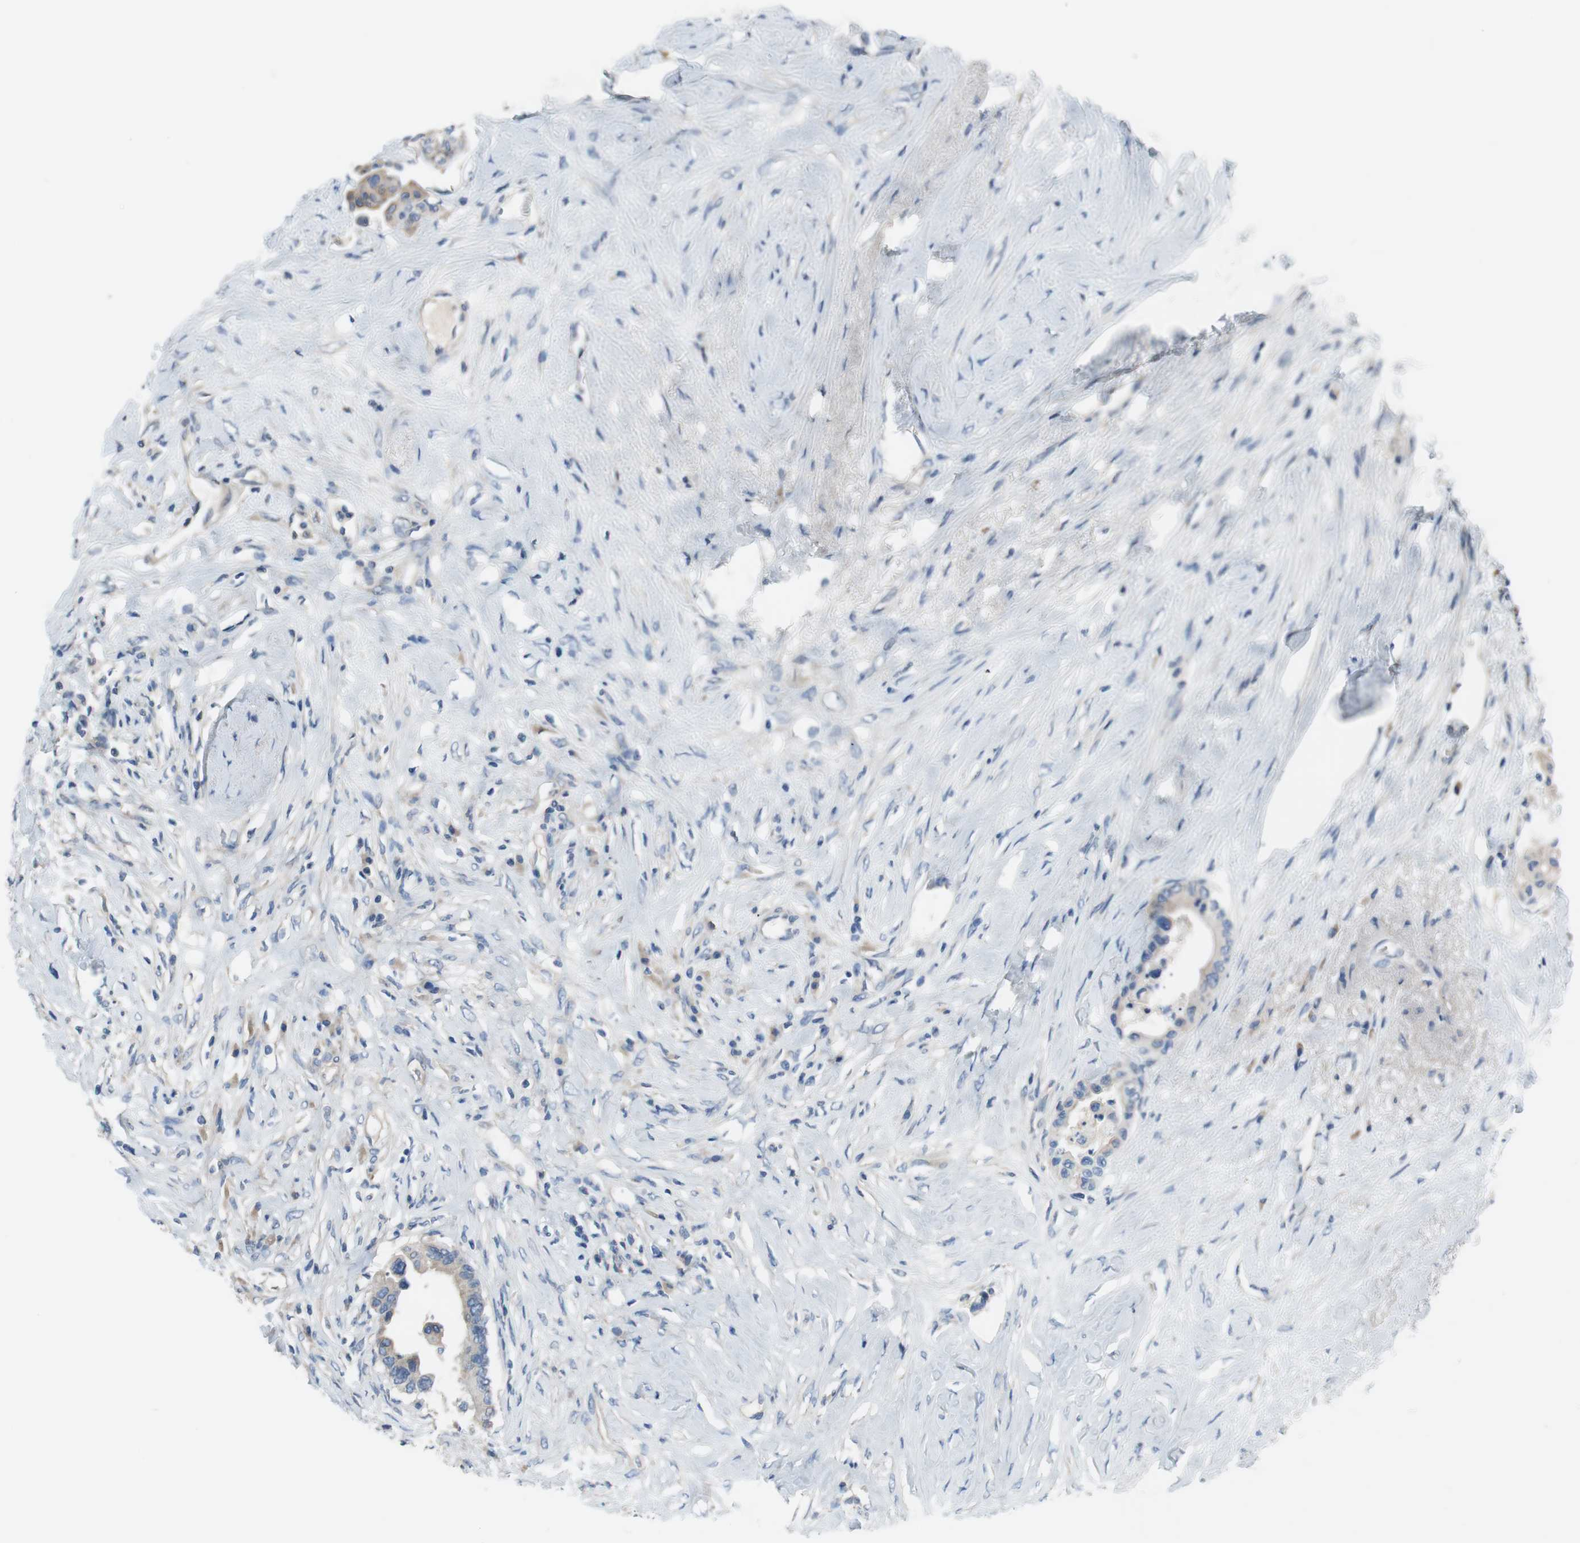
{"staining": {"intensity": "weak", "quantity": "25%-75%", "location": "cytoplasmic/membranous"}, "tissue": "colorectal cancer", "cell_type": "Tumor cells", "image_type": "cancer", "snomed": [{"axis": "morphology", "description": "Normal tissue, NOS"}, {"axis": "morphology", "description": "Adenocarcinoma, NOS"}, {"axis": "topography", "description": "Colon"}], "caption": "Adenocarcinoma (colorectal) tissue reveals weak cytoplasmic/membranous positivity in about 25%-75% of tumor cells, visualized by immunohistochemistry. Using DAB (3,3'-diaminobenzidine) (brown) and hematoxylin (blue) stains, captured at high magnification using brightfield microscopy.", "gene": "FDFT1", "patient": {"sex": "male", "age": 82}}